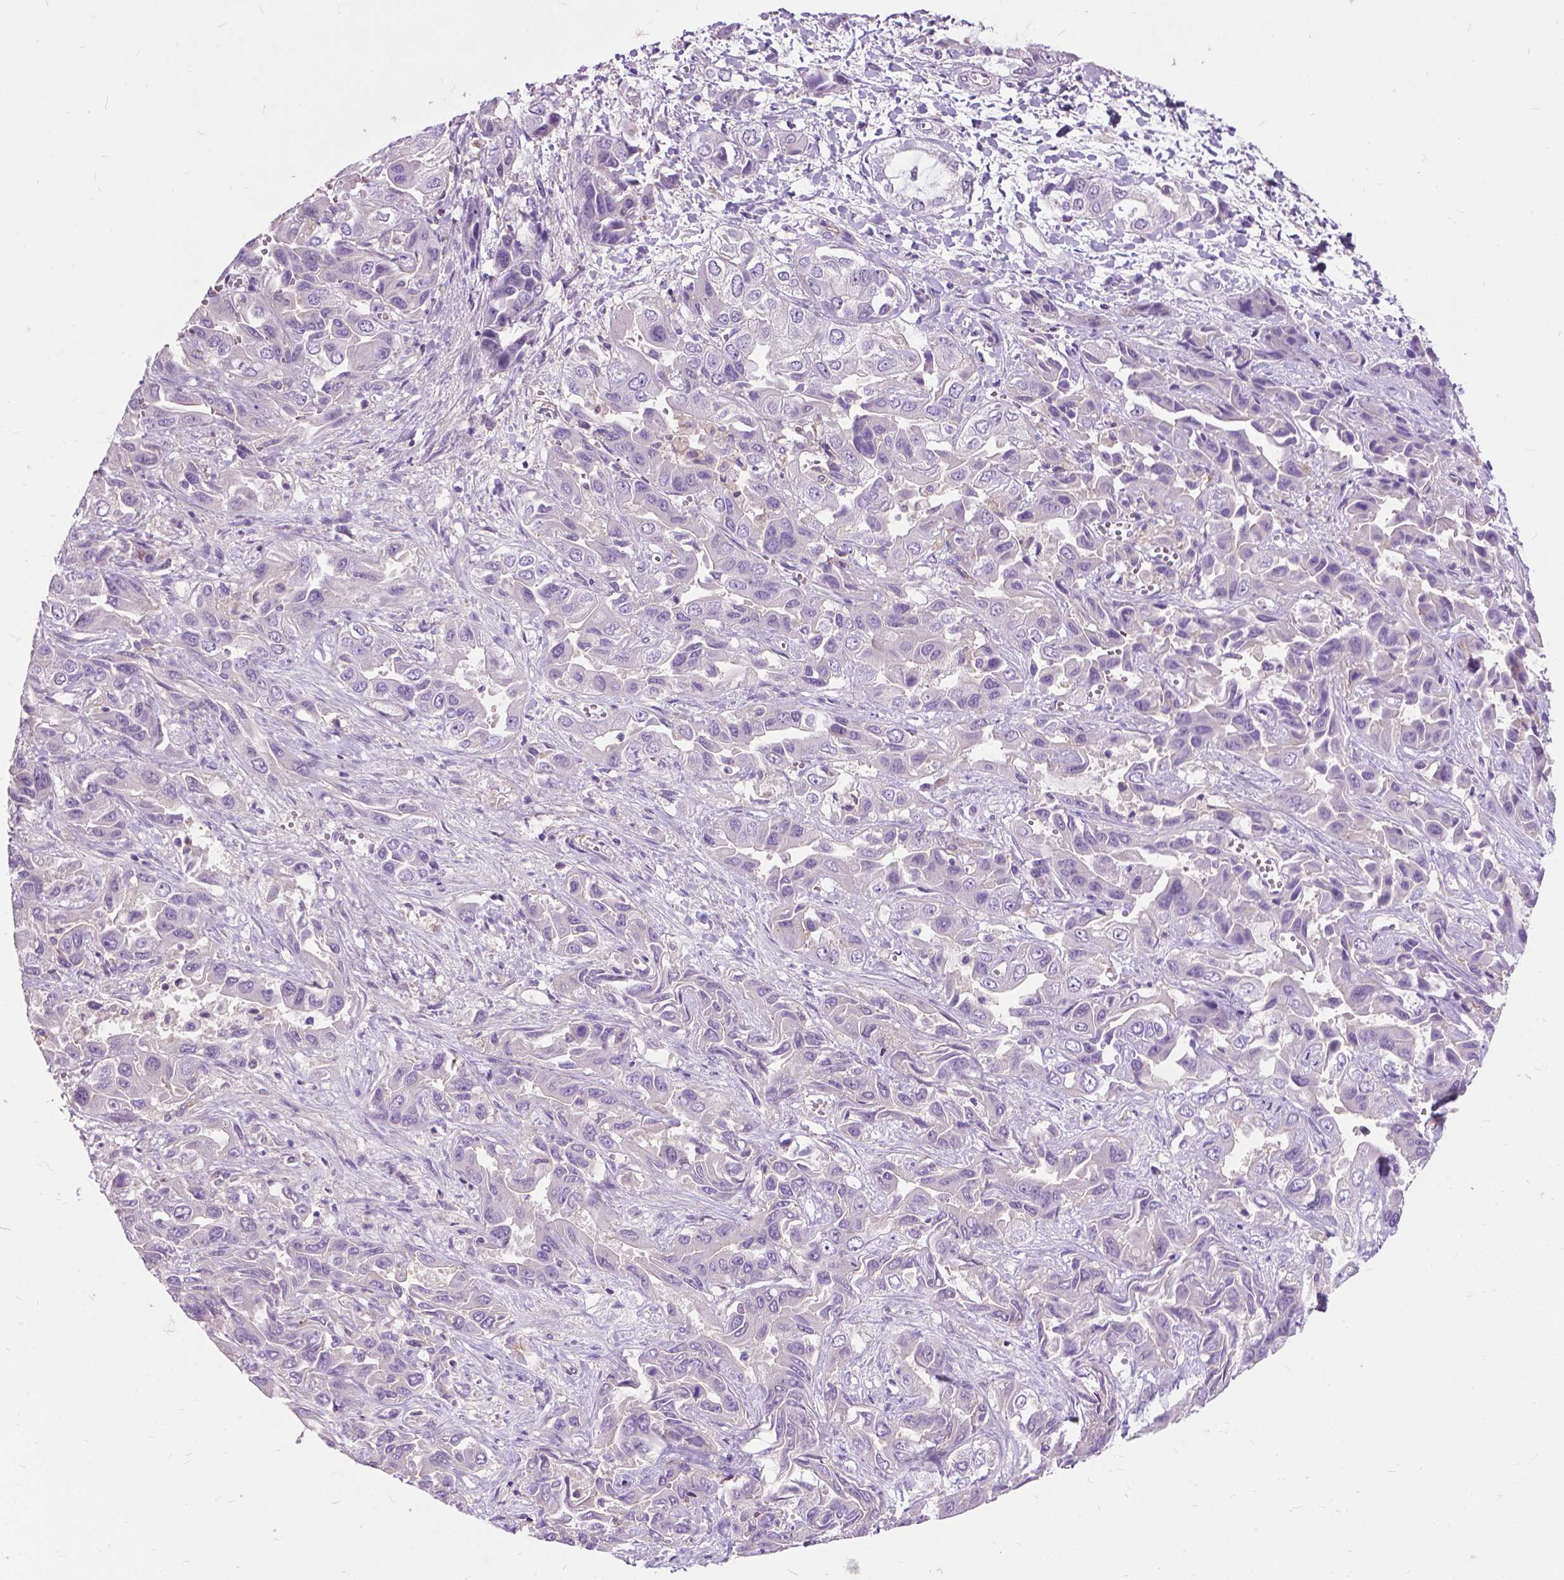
{"staining": {"intensity": "negative", "quantity": "none", "location": "none"}, "tissue": "liver cancer", "cell_type": "Tumor cells", "image_type": "cancer", "snomed": [{"axis": "morphology", "description": "Cholangiocarcinoma"}, {"axis": "topography", "description": "Liver"}], "caption": "Tumor cells are negative for brown protein staining in liver cholangiocarcinoma.", "gene": "JAK3", "patient": {"sex": "female", "age": 52}}